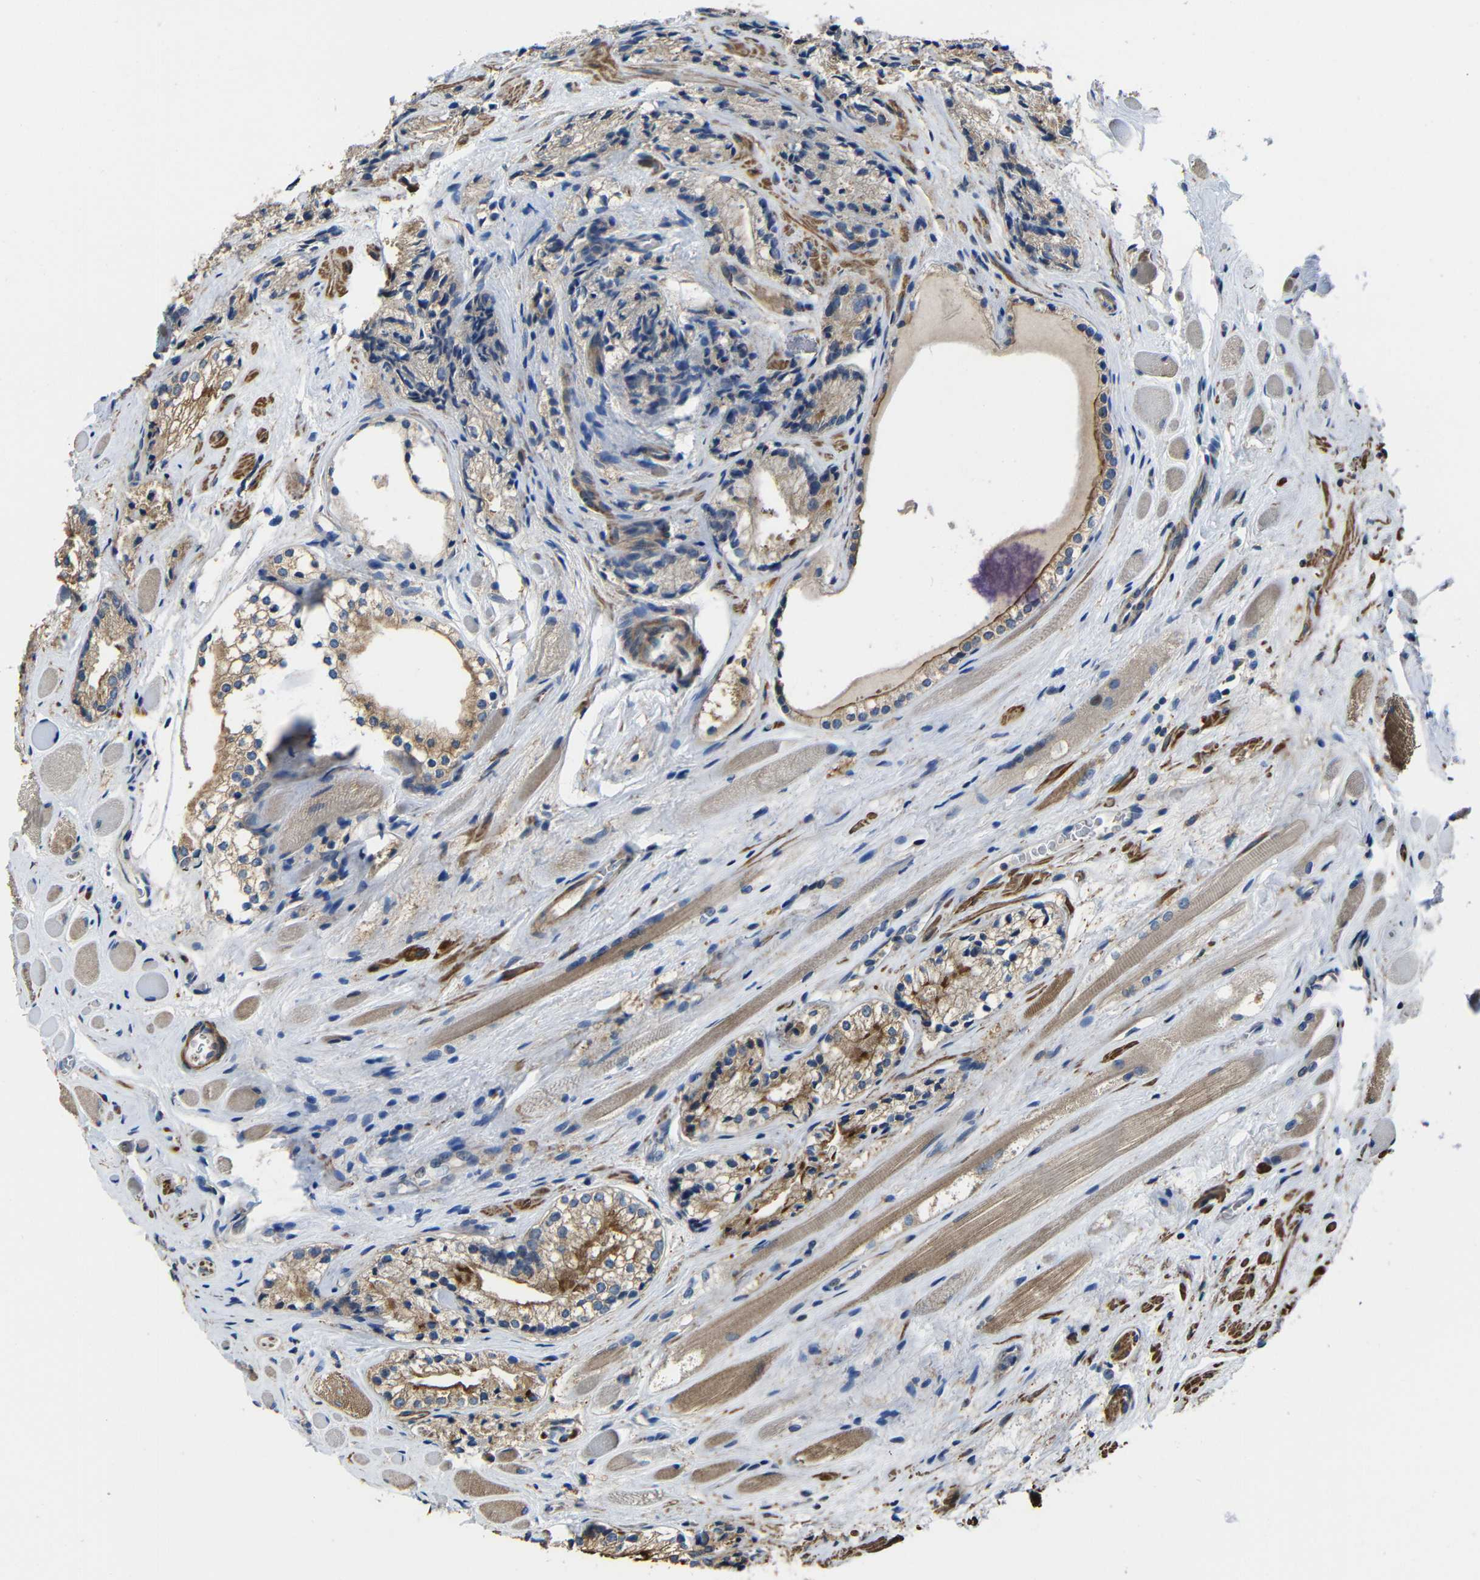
{"staining": {"intensity": "moderate", "quantity": ">75%", "location": "cytoplasmic/membranous"}, "tissue": "prostate cancer", "cell_type": "Tumor cells", "image_type": "cancer", "snomed": [{"axis": "morphology", "description": "Adenocarcinoma, Low grade"}, {"axis": "topography", "description": "Prostate"}], "caption": "Immunohistochemical staining of prostate adenocarcinoma (low-grade) shows medium levels of moderate cytoplasmic/membranous staining in about >75% of tumor cells.", "gene": "GDI1", "patient": {"sex": "male", "age": 60}}